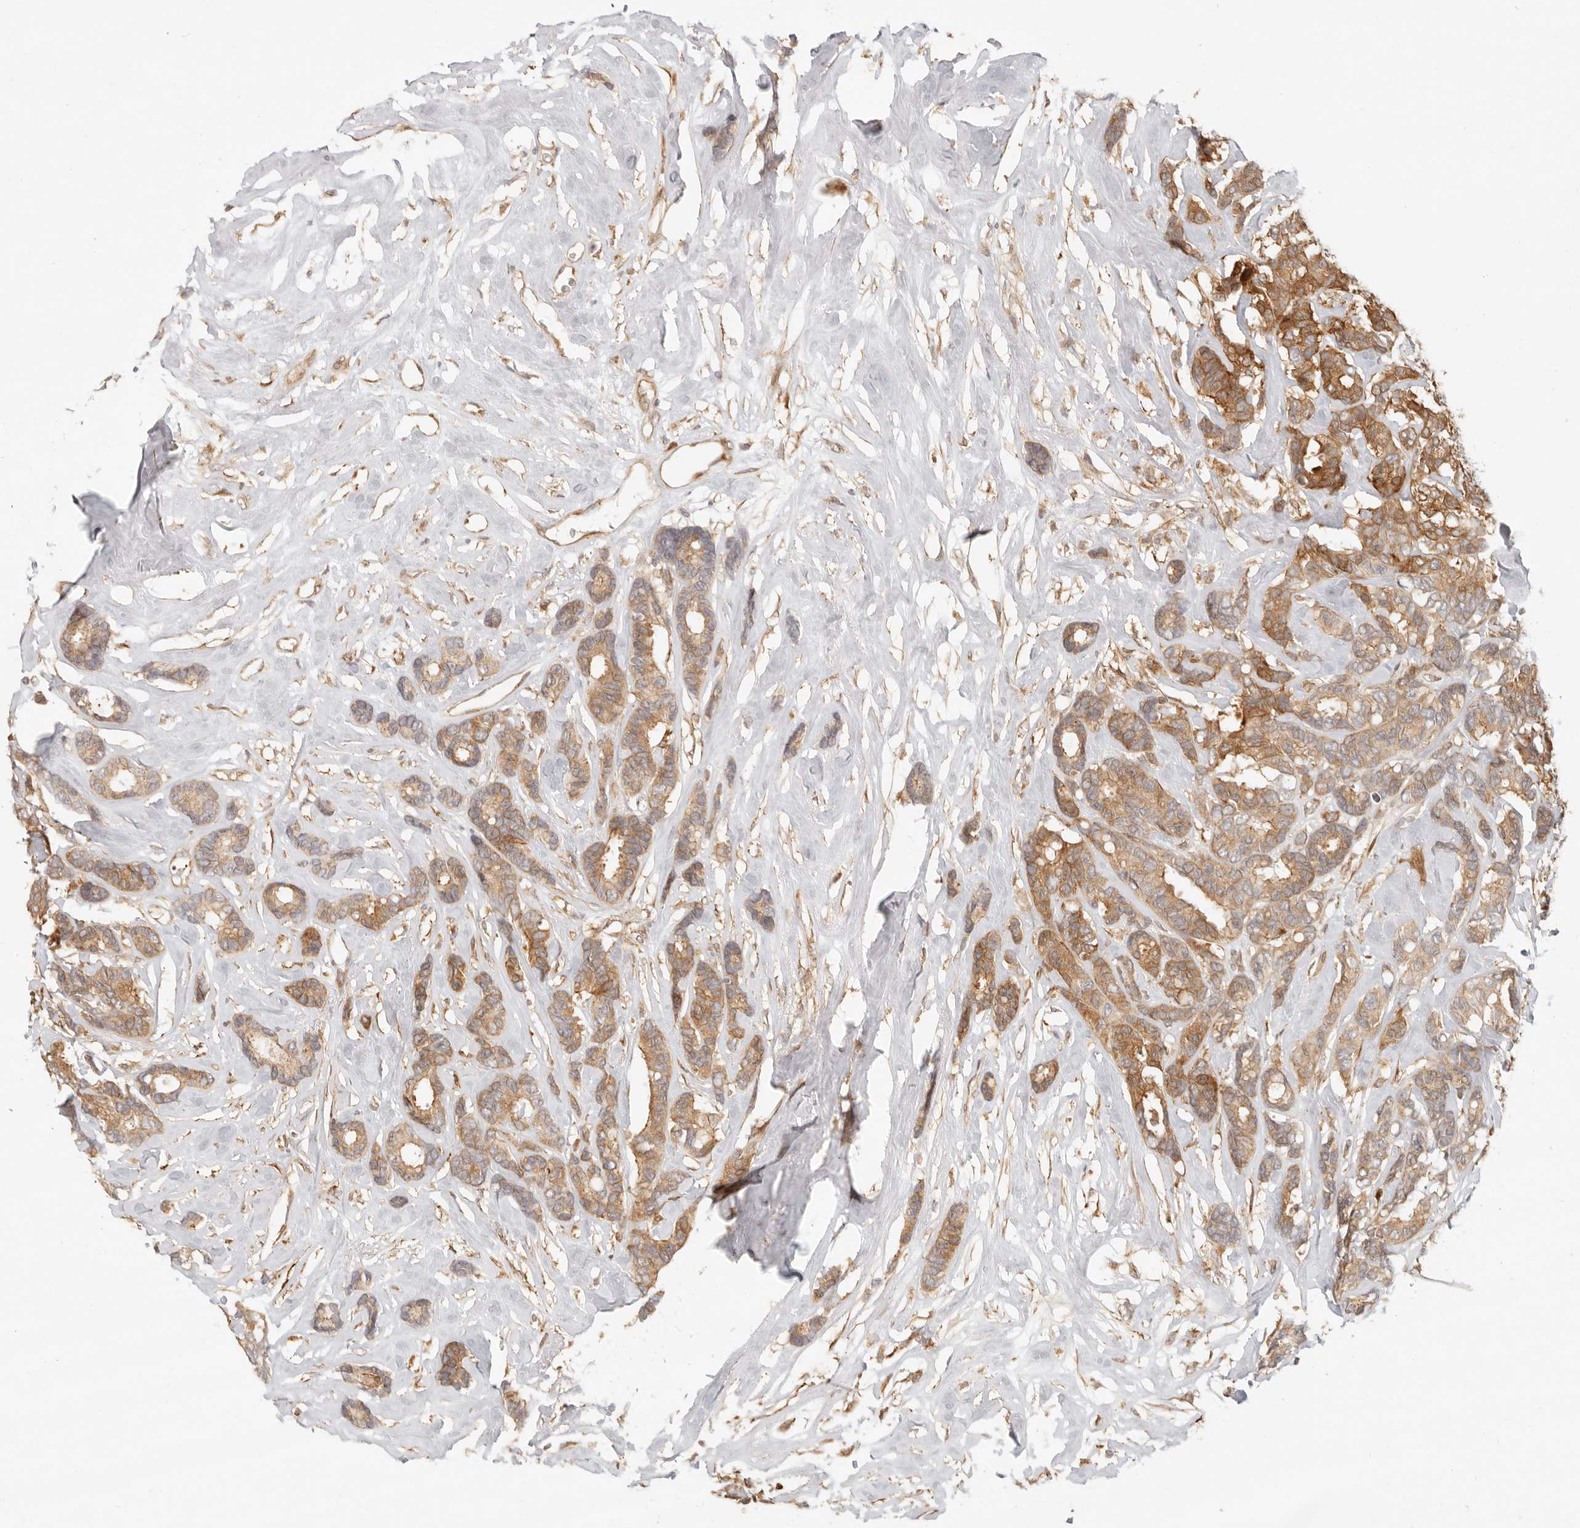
{"staining": {"intensity": "moderate", "quantity": ">75%", "location": "cytoplasmic/membranous"}, "tissue": "breast cancer", "cell_type": "Tumor cells", "image_type": "cancer", "snomed": [{"axis": "morphology", "description": "Duct carcinoma"}, {"axis": "topography", "description": "Breast"}], "caption": "Moderate cytoplasmic/membranous staining is identified in approximately >75% of tumor cells in intraductal carcinoma (breast).", "gene": "TUFT1", "patient": {"sex": "female", "age": 87}}